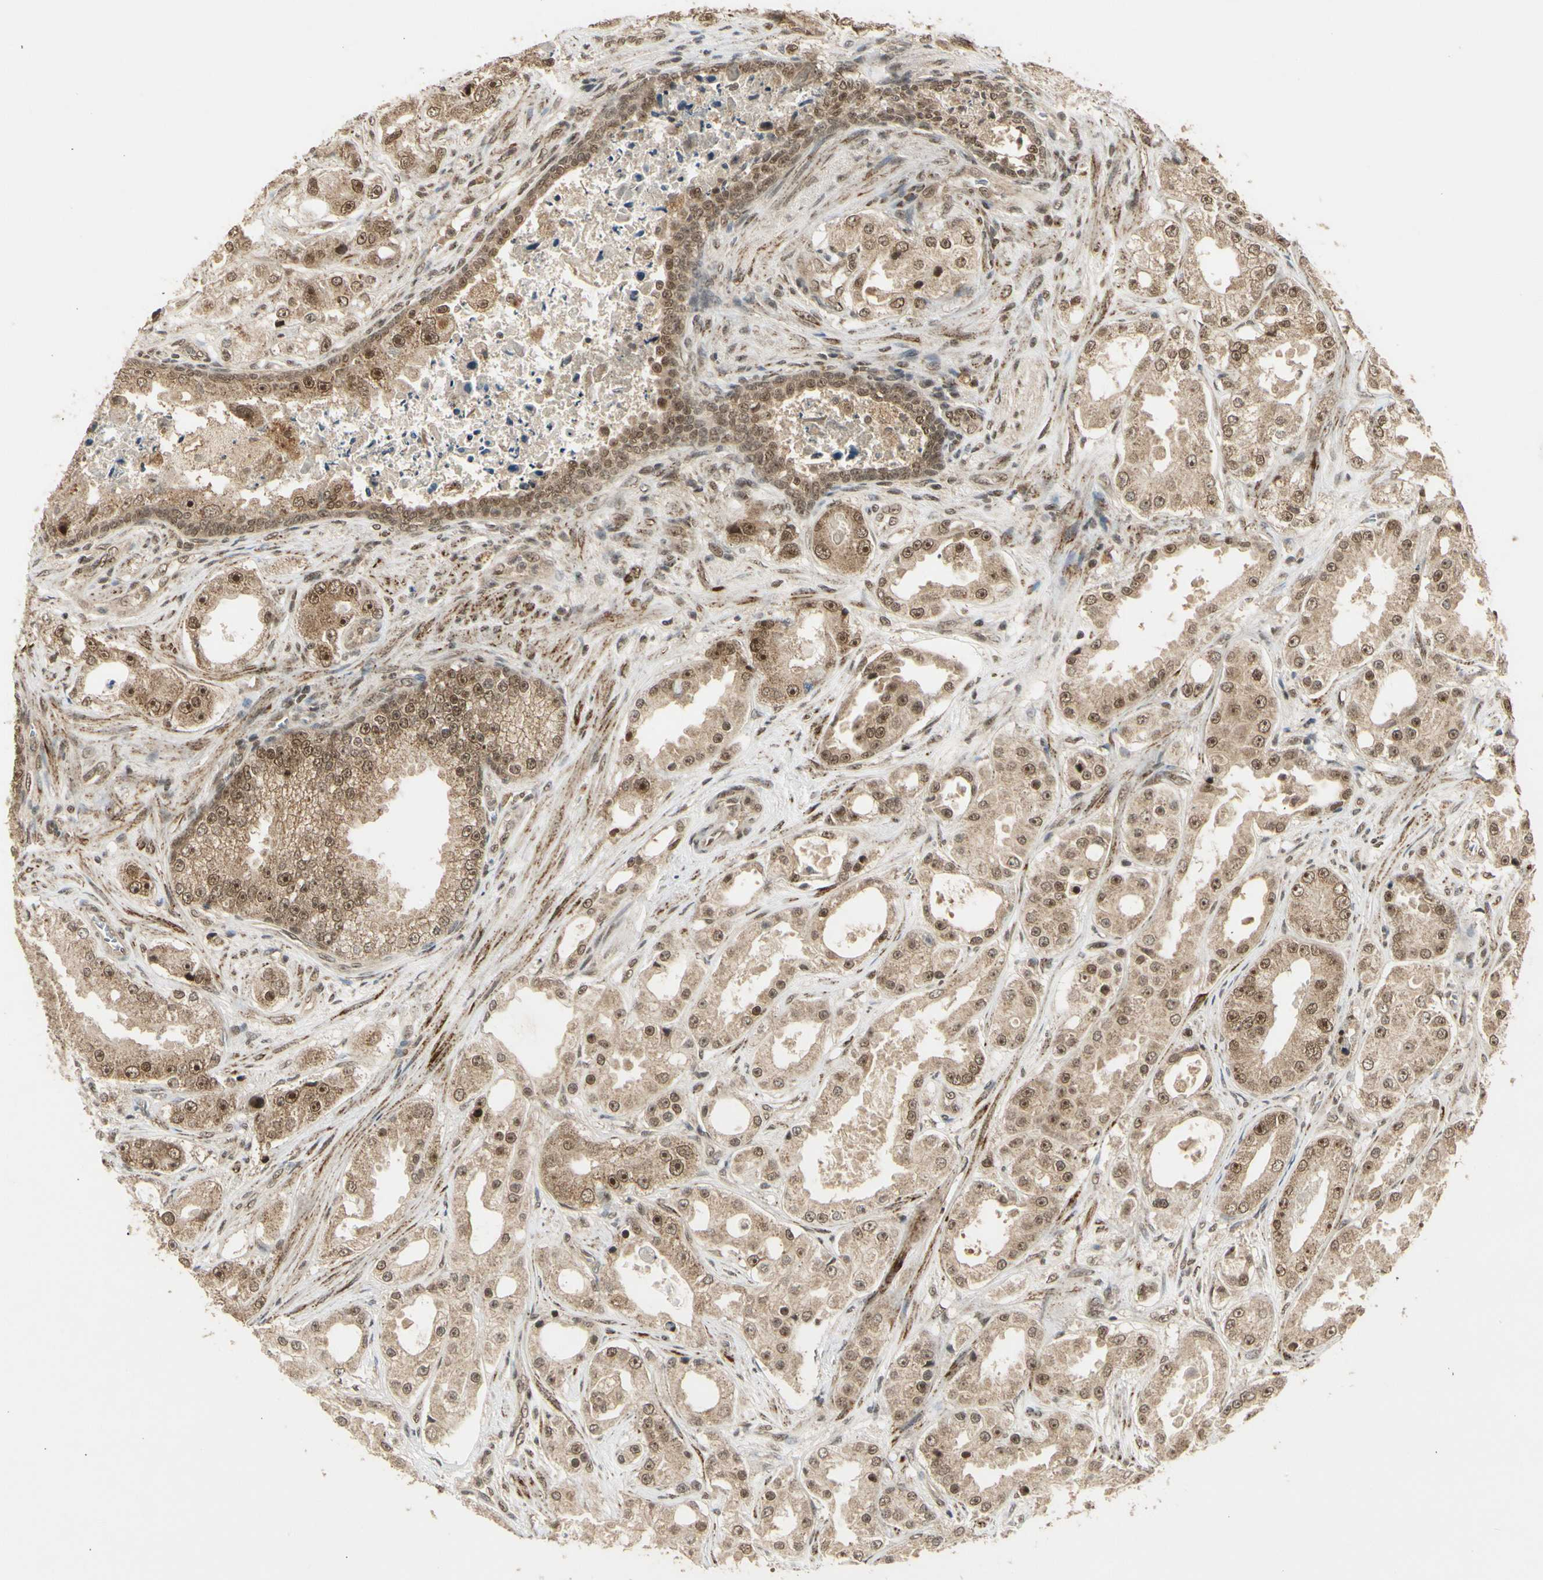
{"staining": {"intensity": "moderate", "quantity": ">75%", "location": "cytoplasmic/membranous,nuclear"}, "tissue": "prostate cancer", "cell_type": "Tumor cells", "image_type": "cancer", "snomed": [{"axis": "morphology", "description": "Adenocarcinoma, High grade"}, {"axis": "topography", "description": "Prostate"}], "caption": "Prostate cancer tissue demonstrates moderate cytoplasmic/membranous and nuclear positivity in approximately >75% of tumor cells The staining was performed using DAB (3,3'-diaminobenzidine) to visualize the protein expression in brown, while the nuclei were stained in blue with hematoxylin (Magnification: 20x).", "gene": "ZNF135", "patient": {"sex": "male", "age": 73}}